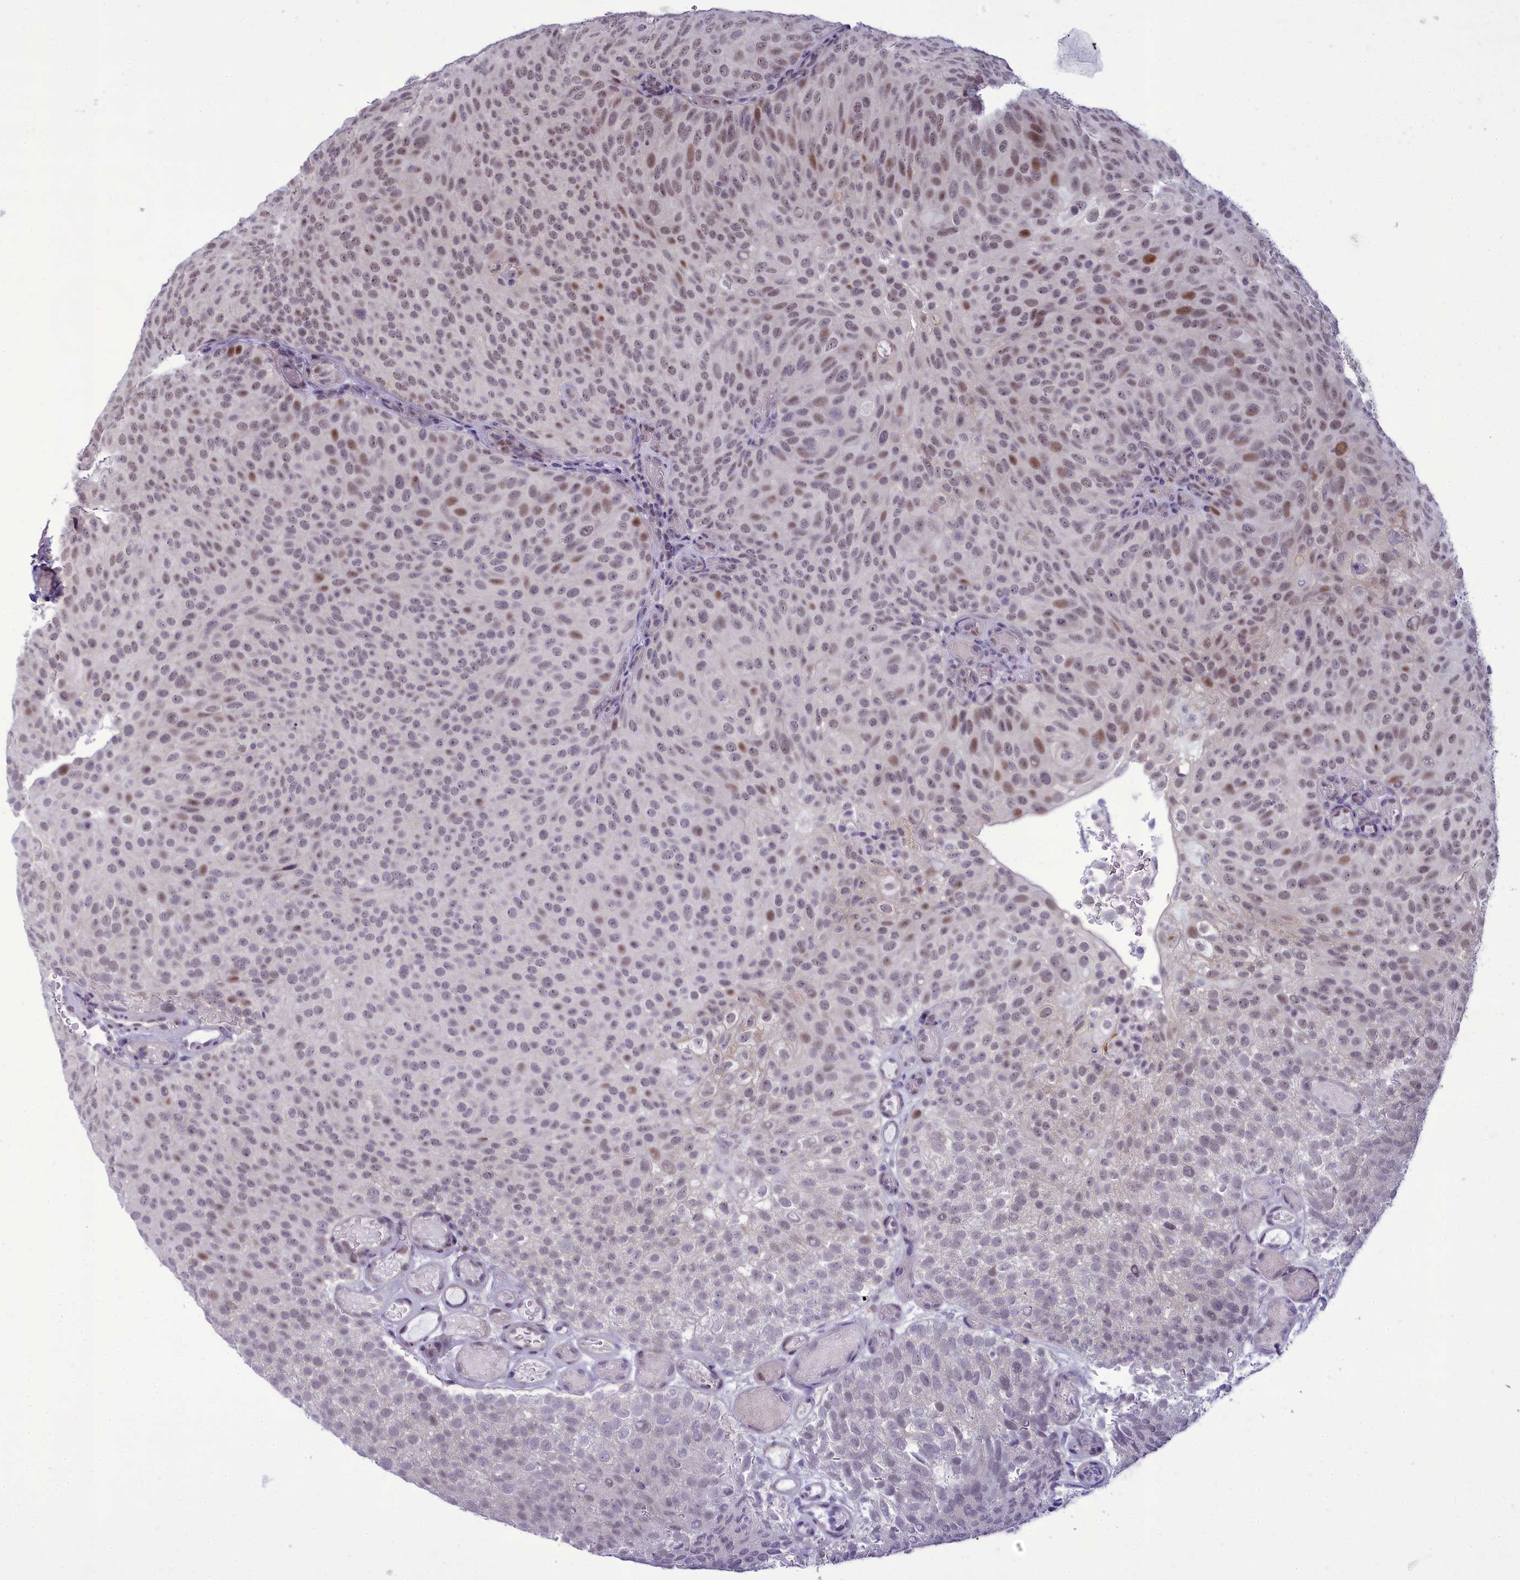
{"staining": {"intensity": "moderate", "quantity": "25%-75%", "location": "nuclear"}, "tissue": "urothelial cancer", "cell_type": "Tumor cells", "image_type": "cancer", "snomed": [{"axis": "morphology", "description": "Urothelial carcinoma, Low grade"}, {"axis": "topography", "description": "Urinary bladder"}], "caption": "The micrograph shows a brown stain indicating the presence of a protein in the nuclear of tumor cells in urothelial cancer. (DAB = brown stain, brightfield microscopy at high magnification).", "gene": "CEACAM19", "patient": {"sex": "male", "age": 78}}